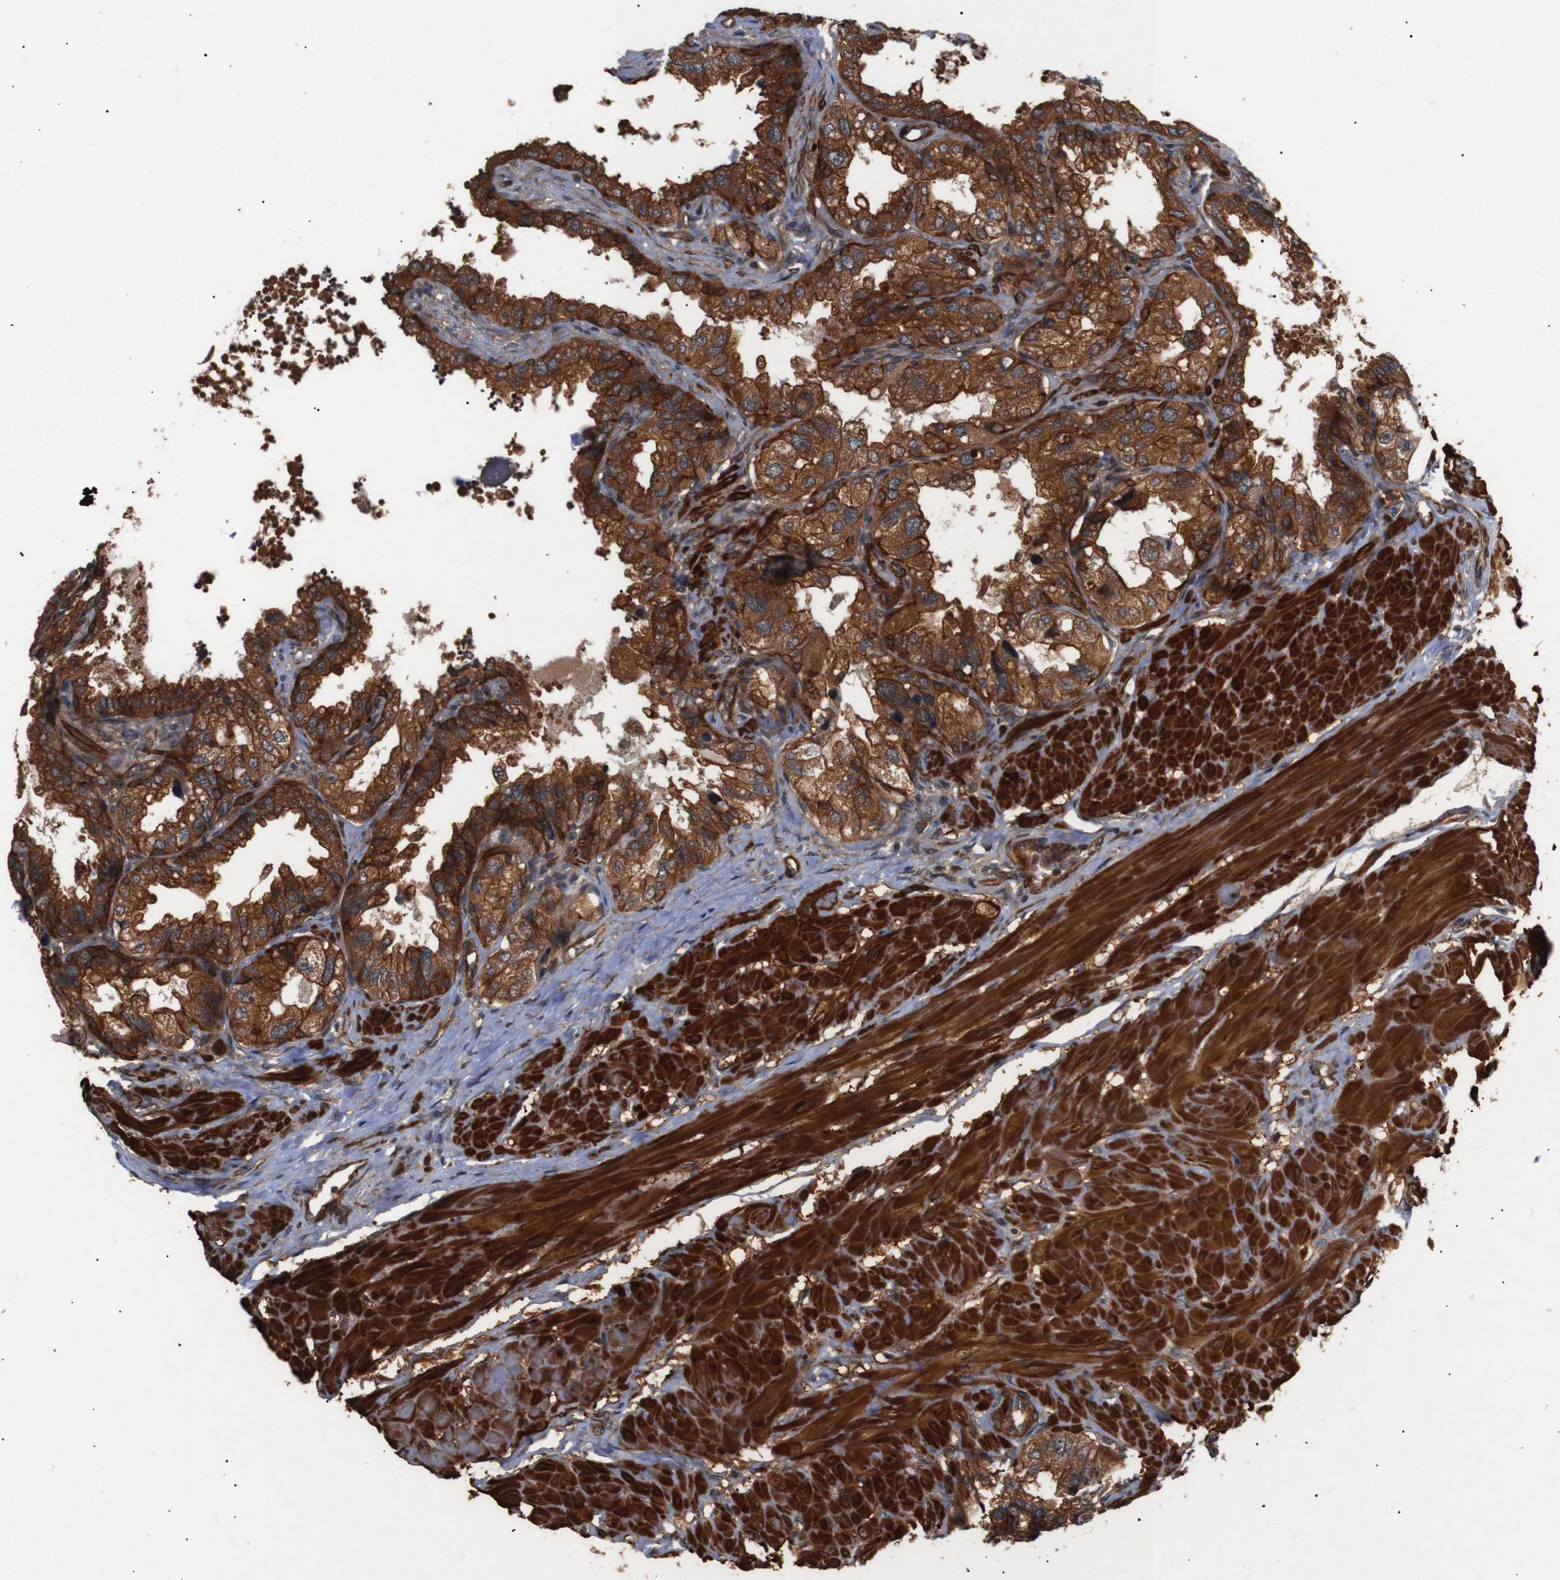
{"staining": {"intensity": "strong", "quantity": ">75%", "location": "cytoplasmic/membranous"}, "tissue": "seminal vesicle", "cell_type": "Glandular cells", "image_type": "normal", "snomed": [{"axis": "morphology", "description": "Normal tissue, NOS"}, {"axis": "topography", "description": "Seminal veicle"}], "caption": "Protein analysis of normal seminal vesicle reveals strong cytoplasmic/membranous positivity in about >75% of glandular cells.", "gene": "PAWR", "patient": {"sex": "male", "age": 68}}